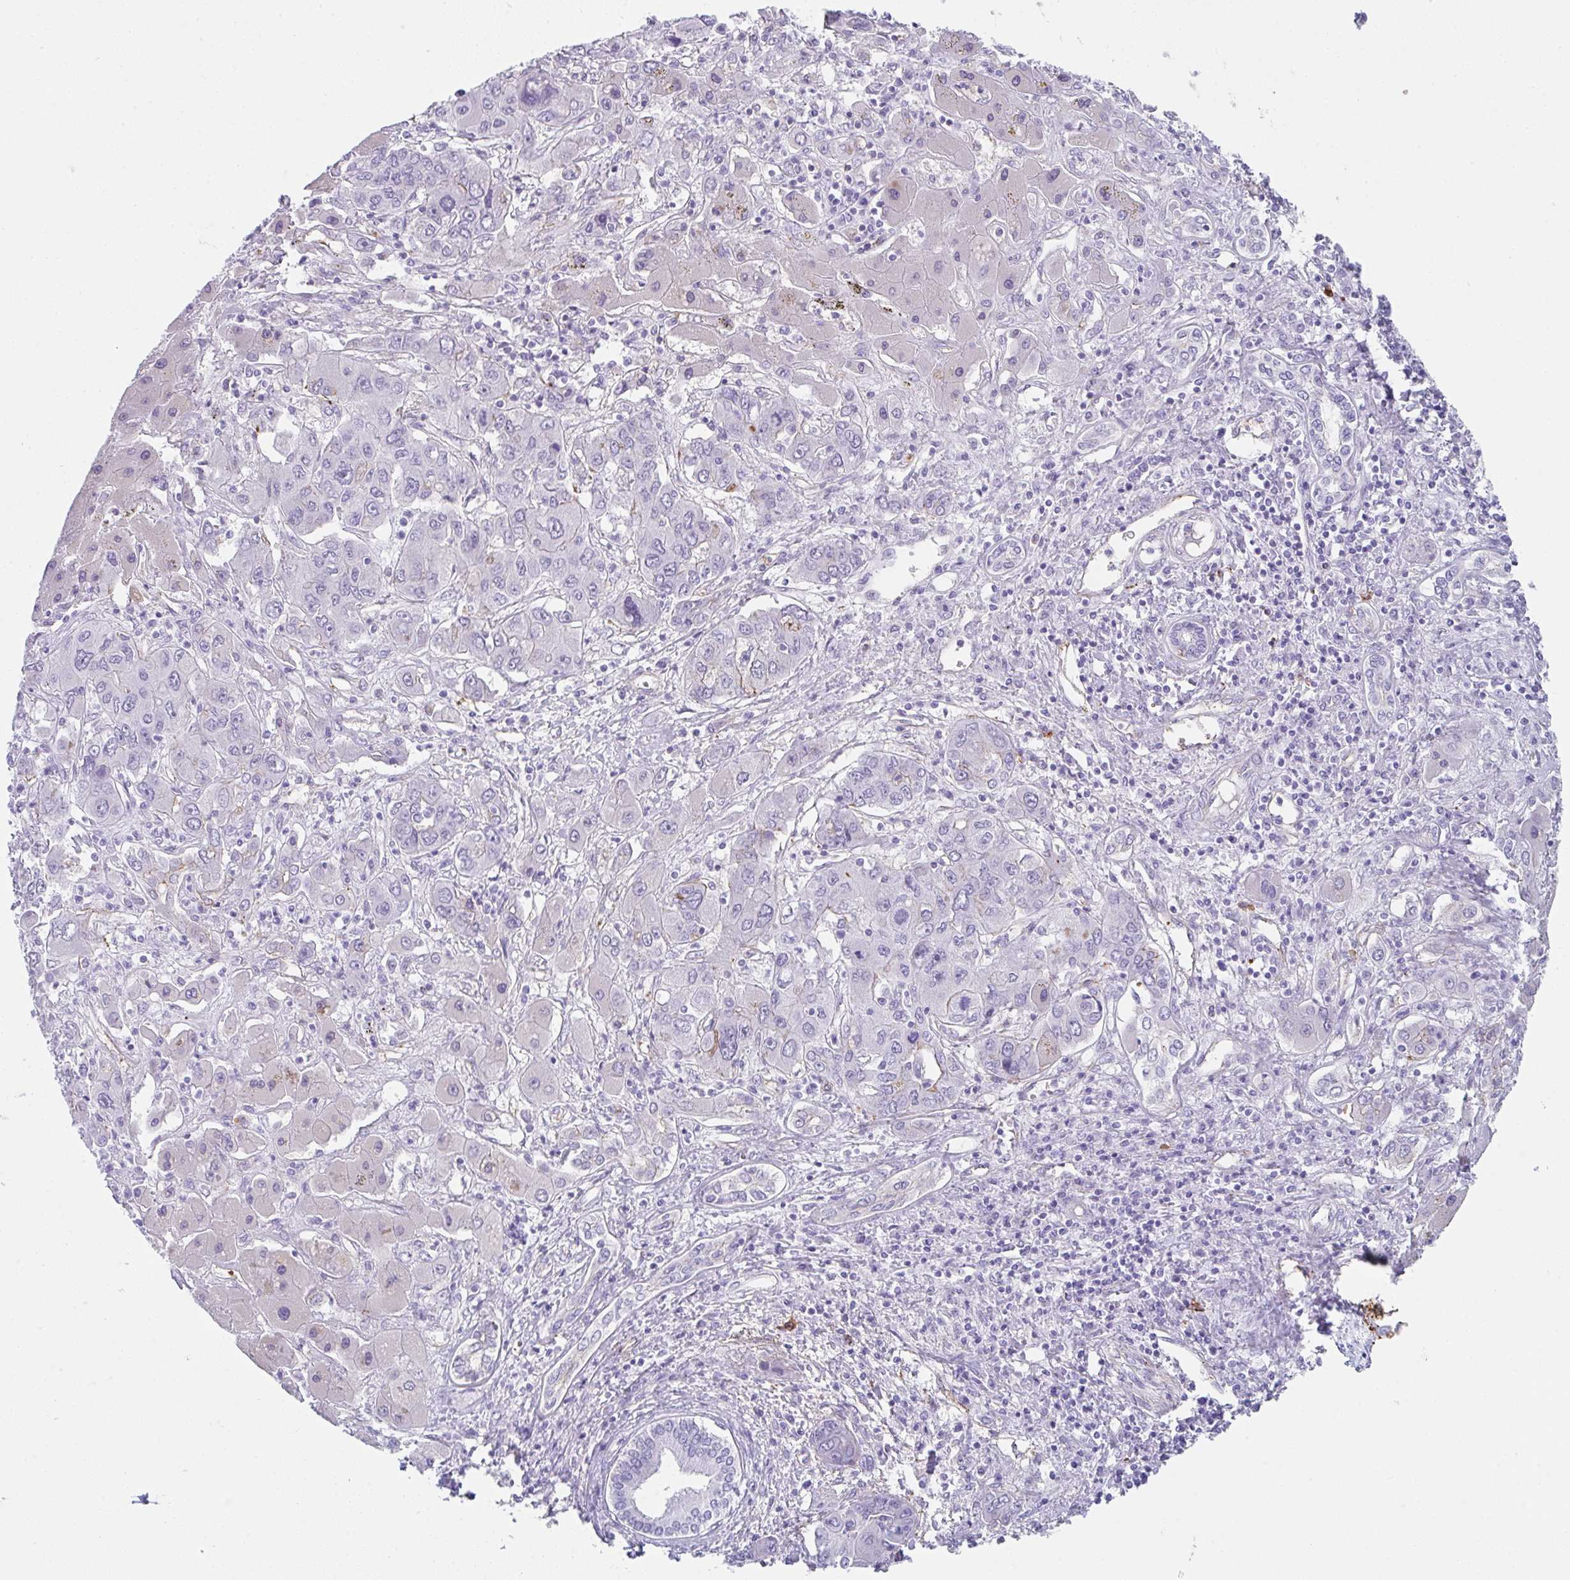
{"staining": {"intensity": "negative", "quantity": "none", "location": "none"}, "tissue": "liver cancer", "cell_type": "Tumor cells", "image_type": "cancer", "snomed": [{"axis": "morphology", "description": "Cholangiocarcinoma"}, {"axis": "topography", "description": "Liver"}], "caption": "Liver cancer (cholangiocarcinoma) stained for a protein using immunohistochemistry (IHC) displays no positivity tumor cells.", "gene": "DBN1", "patient": {"sex": "male", "age": 67}}